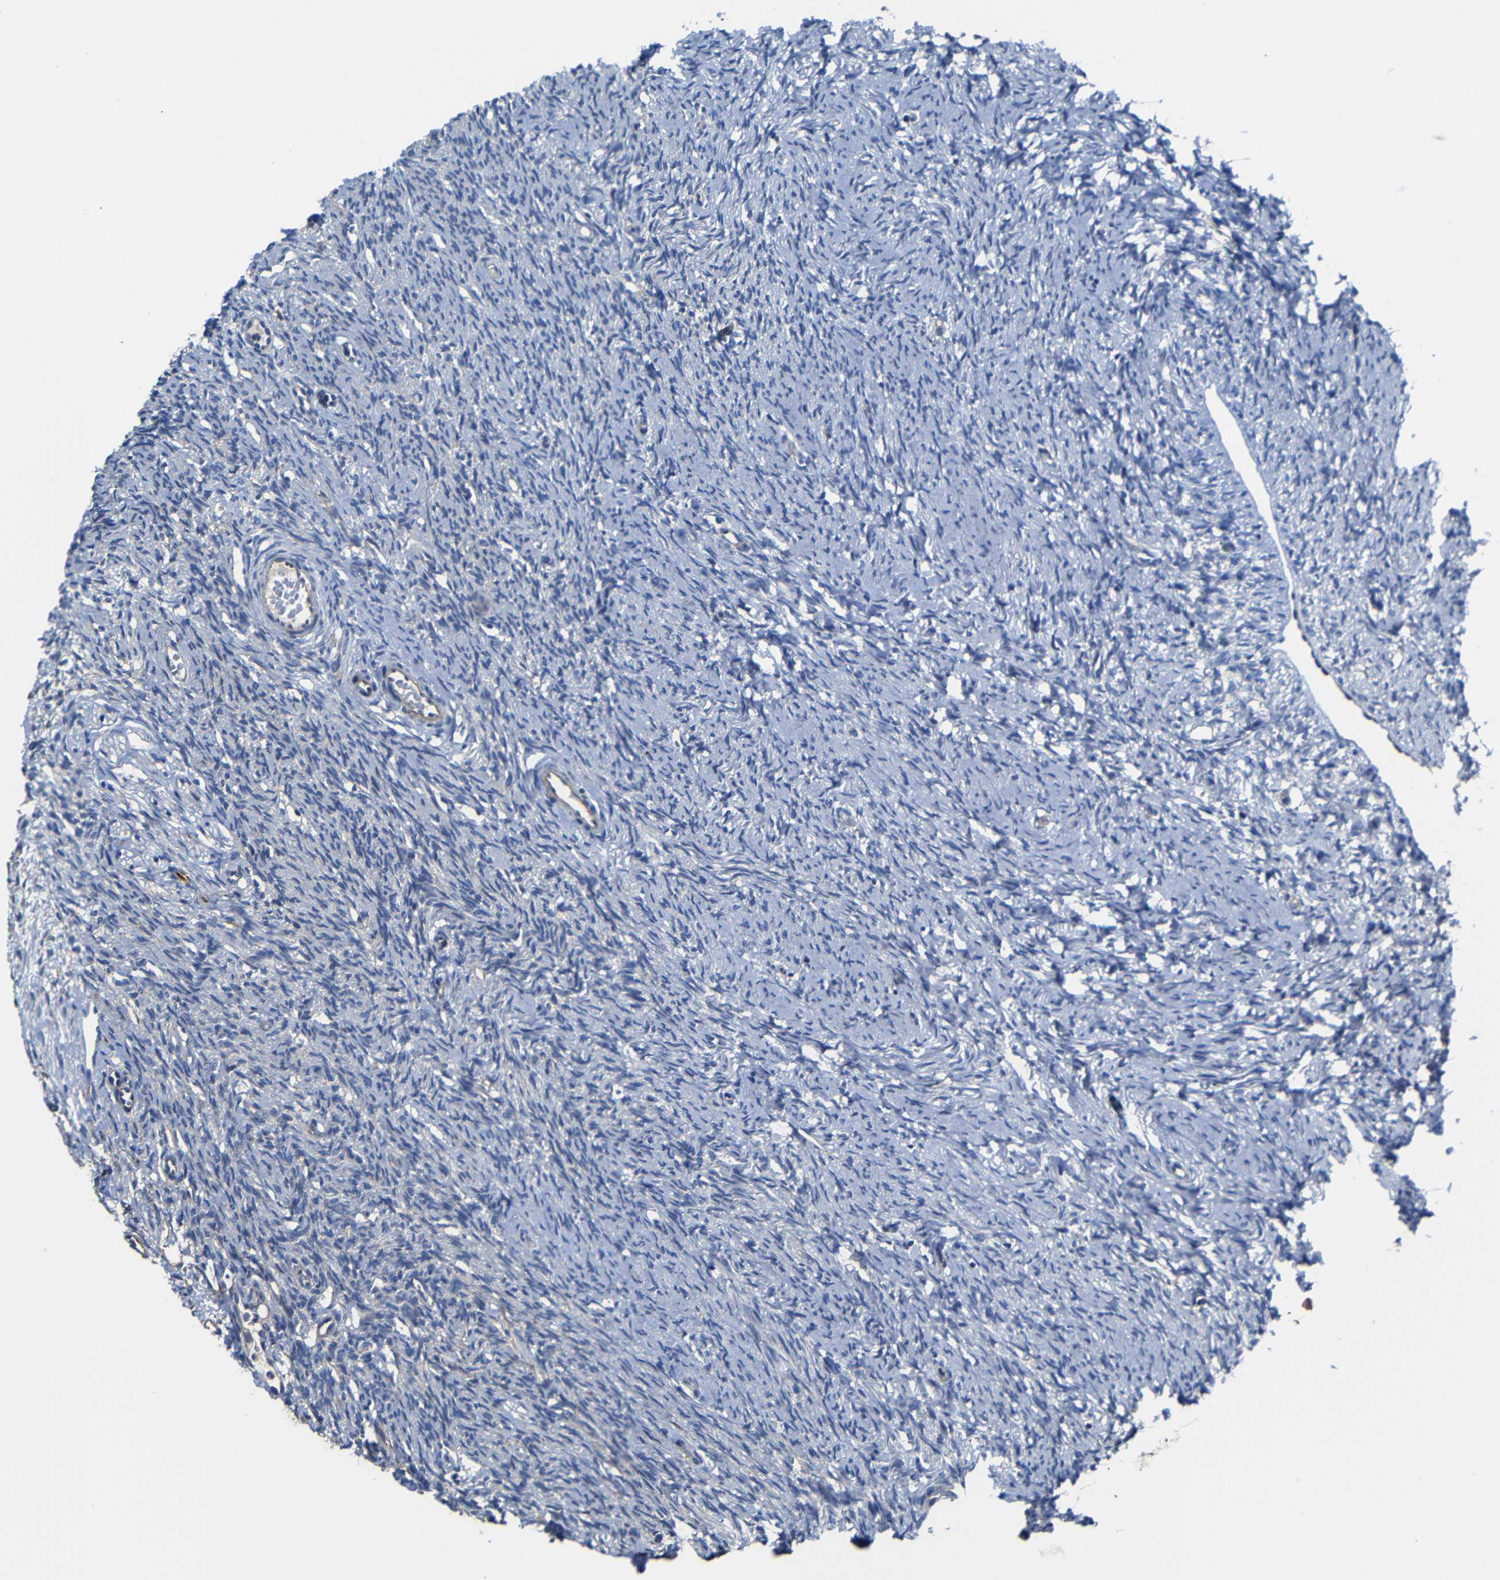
{"staining": {"intensity": "negative", "quantity": "none", "location": "none"}, "tissue": "ovary", "cell_type": "Follicle cells", "image_type": "normal", "snomed": [{"axis": "morphology", "description": "Normal tissue, NOS"}, {"axis": "topography", "description": "Ovary"}], "caption": "This is an immunohistochemistry (IHC) micrograph of unremarkable human ovary. There is no expression in follicle cells.", "gene": "AFDN", "patient": {"sex": "female", "age": 33}}